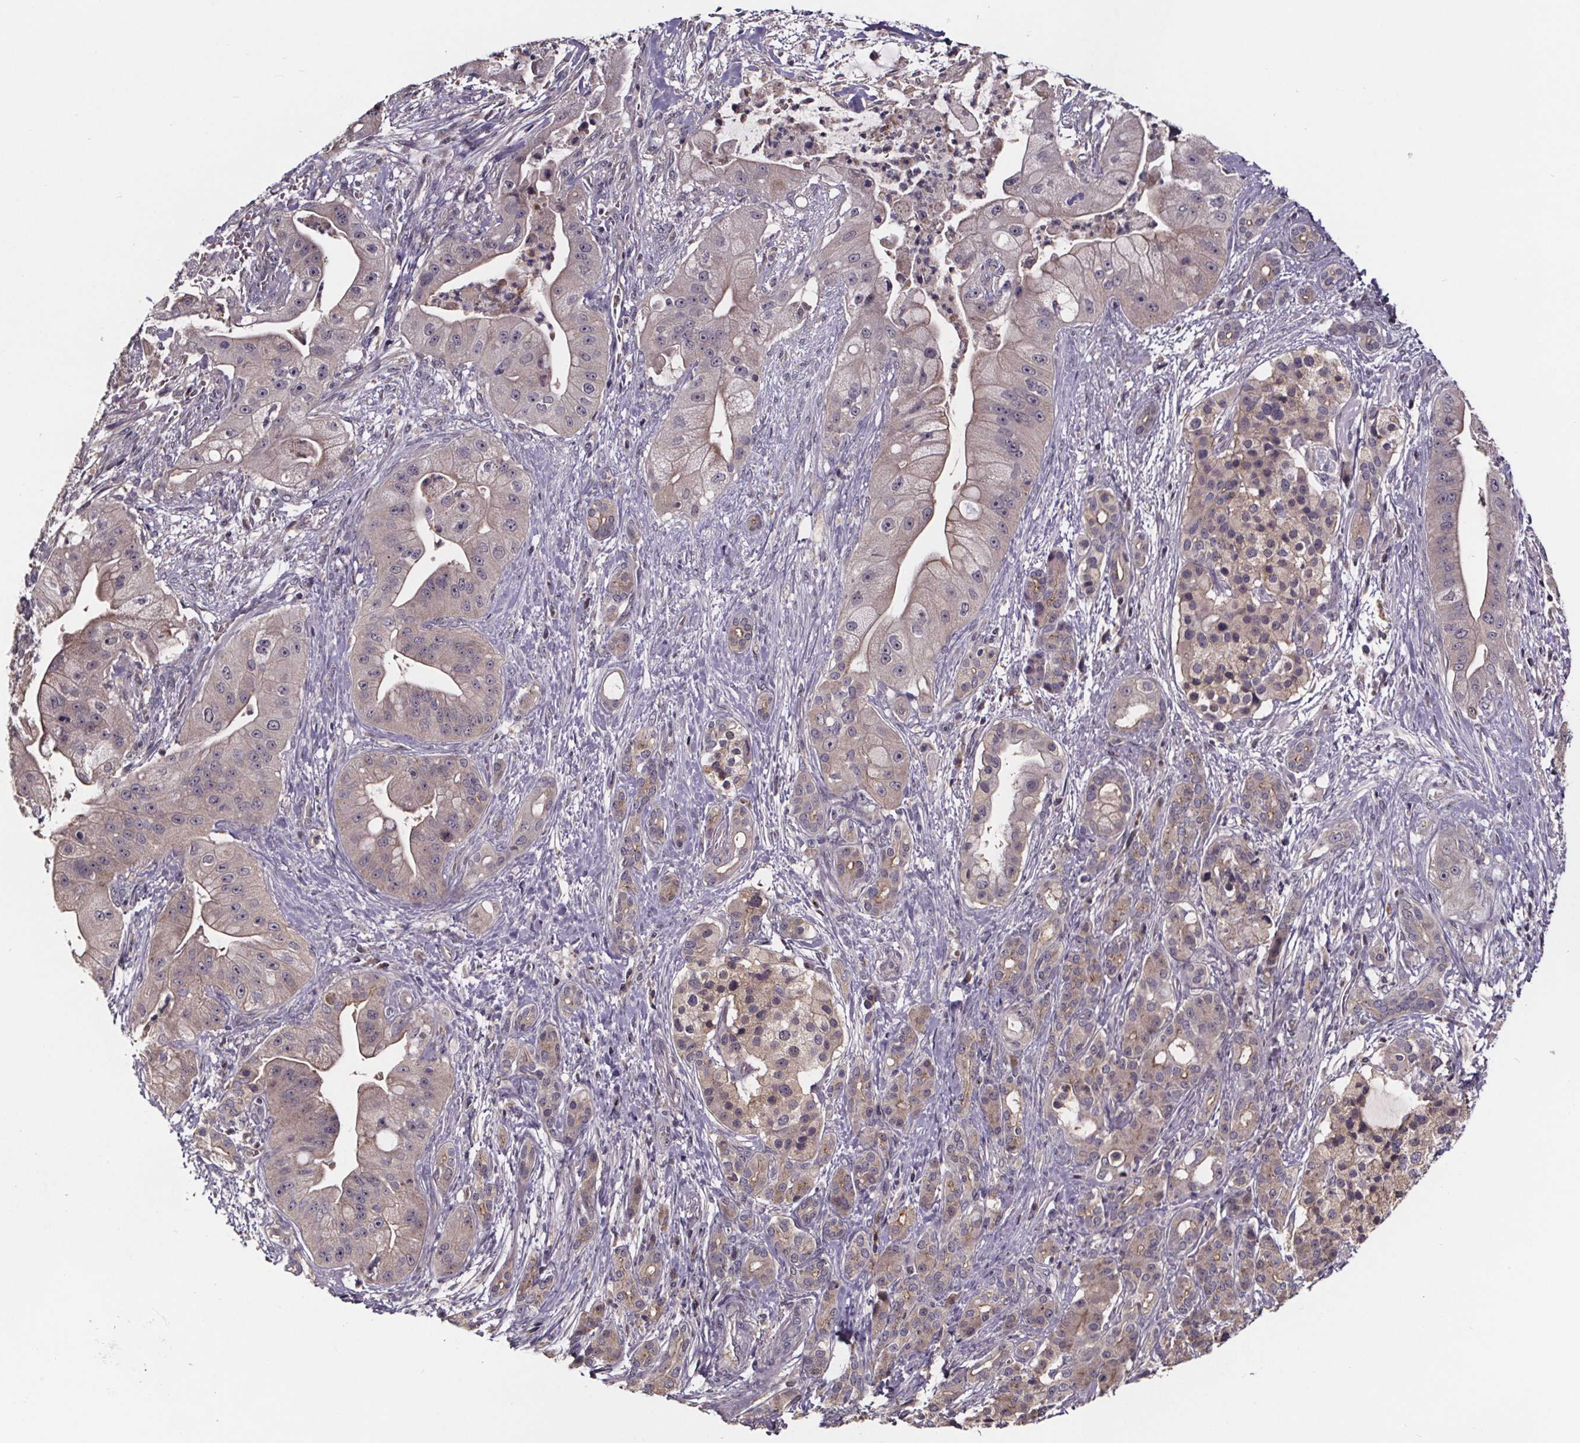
{"staining": {"intensity": "weak", "quantity": "25%-75%", "location": "cytoplasmic/membranous"}, "tissue": "pancreatic cancer", "cell_type": "Tumor cells", "image_type": "cancer", "snomed": [{"axis": "morphology", "description": "Normal tissue, NOS"}, {"axis": "morphology", "description": "Inflammation, NOS"}, {"axis": "morphology", "description": "Adenocarcinoma, NOS"}, {"axis": "topography", "description": "Pancreas"}], "caption": "Pancreatic cancer (adenocarcinoma) stained for a protein exhibits weak cytoplasmic/membranous positivity in tumor cells.", "gene": "SMIM1", "patient": {"sex": "male", "age": 57}}